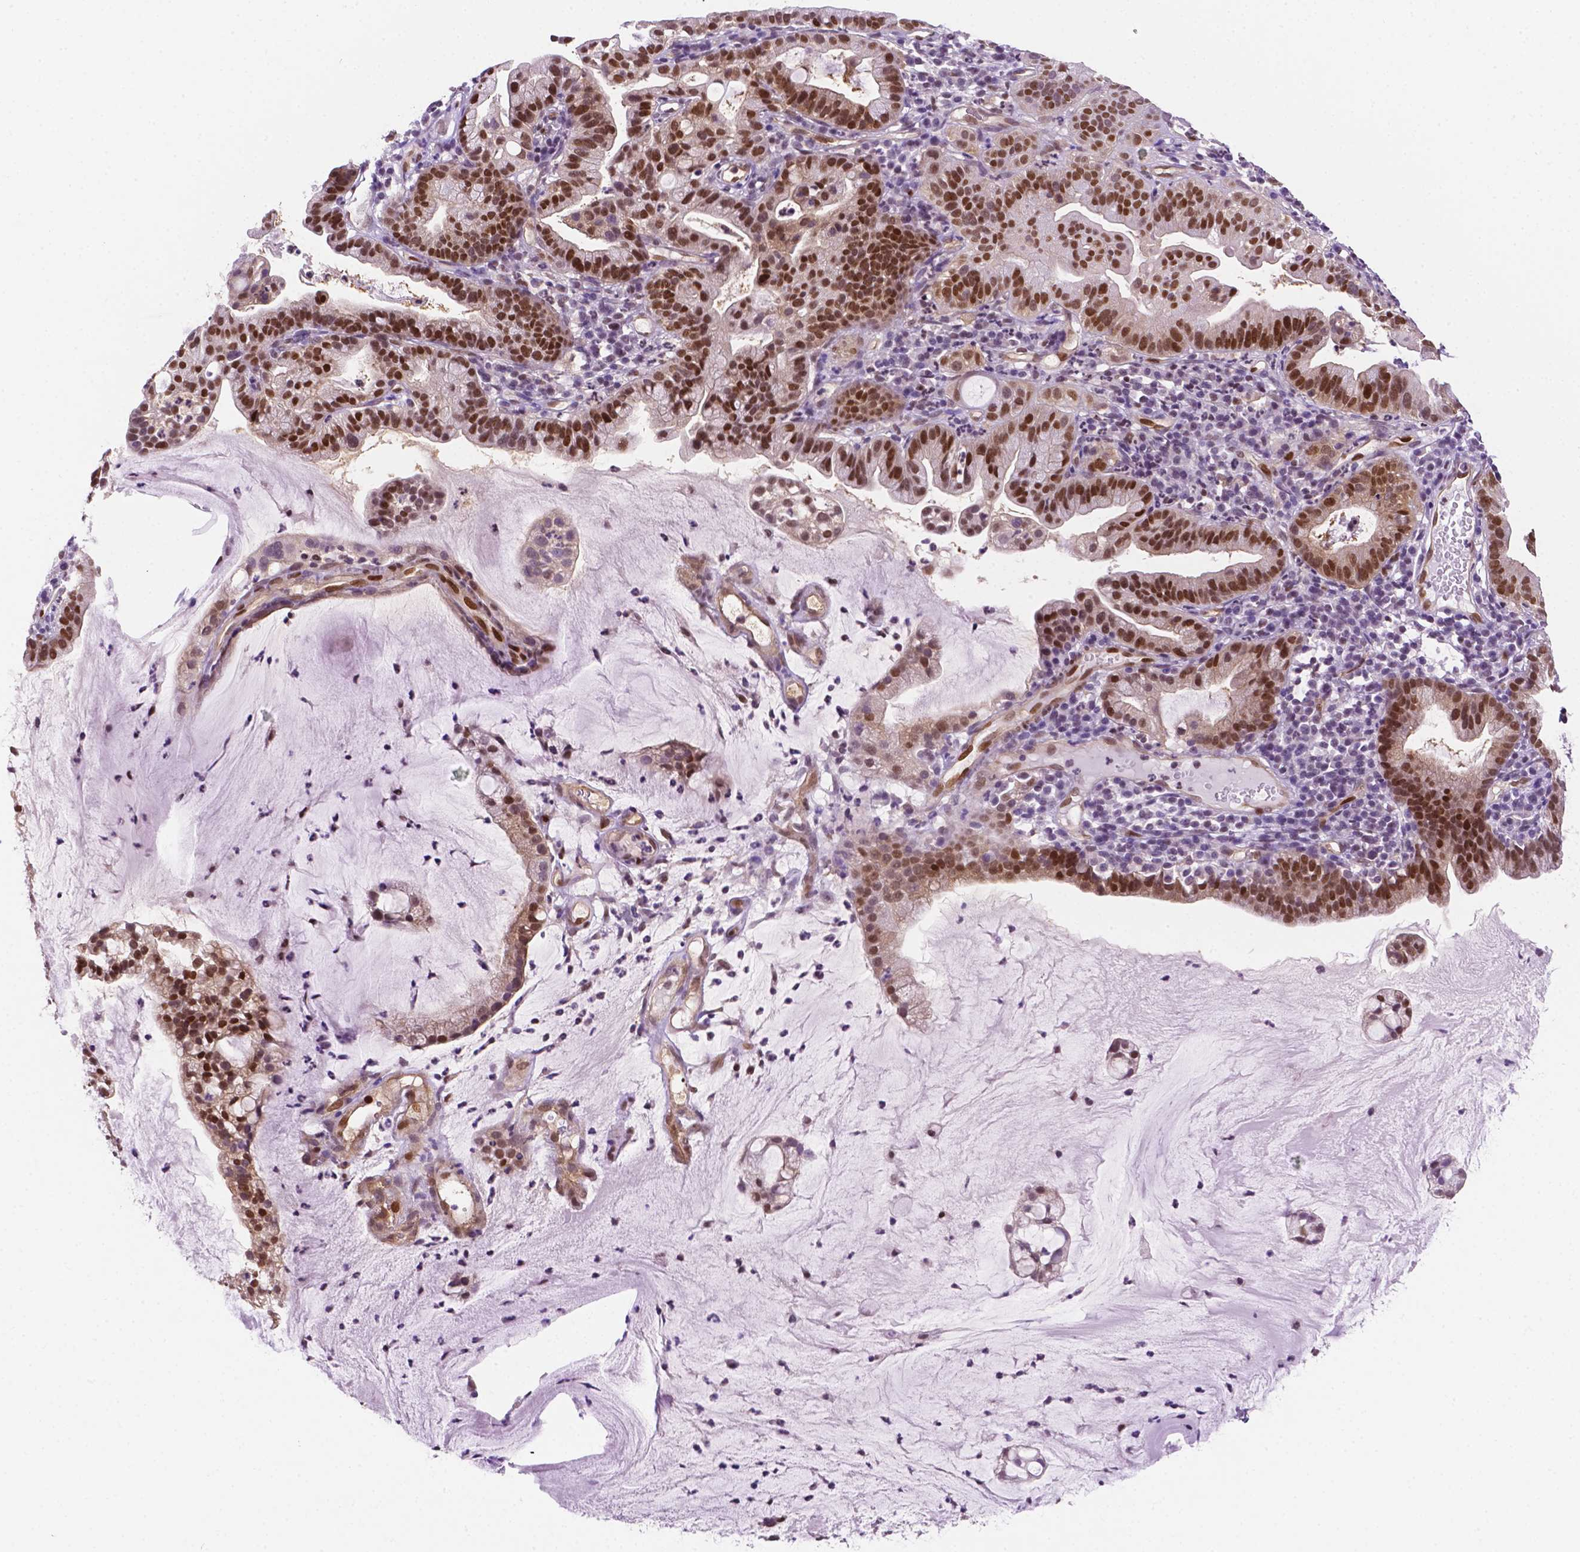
{"staining": {"intensity": "strong", "quantity": ">75%", "location": "nuclear"}, "tissue": "cervical cancer", "cell_type": "Tumor cells", "image_type": "cancer", "snomed": [{"axis": "morphology", "description": "Adenocarcinoma, NOS"}, {"axis": "topography", "description": "Cervix"}], "caption": "Tumor cells reveal high levels of strong nuclear positivity in about >75% of cells in cervical cancer.", "gene": "ERF", "patient": {"sex": "female", "age": 41}}